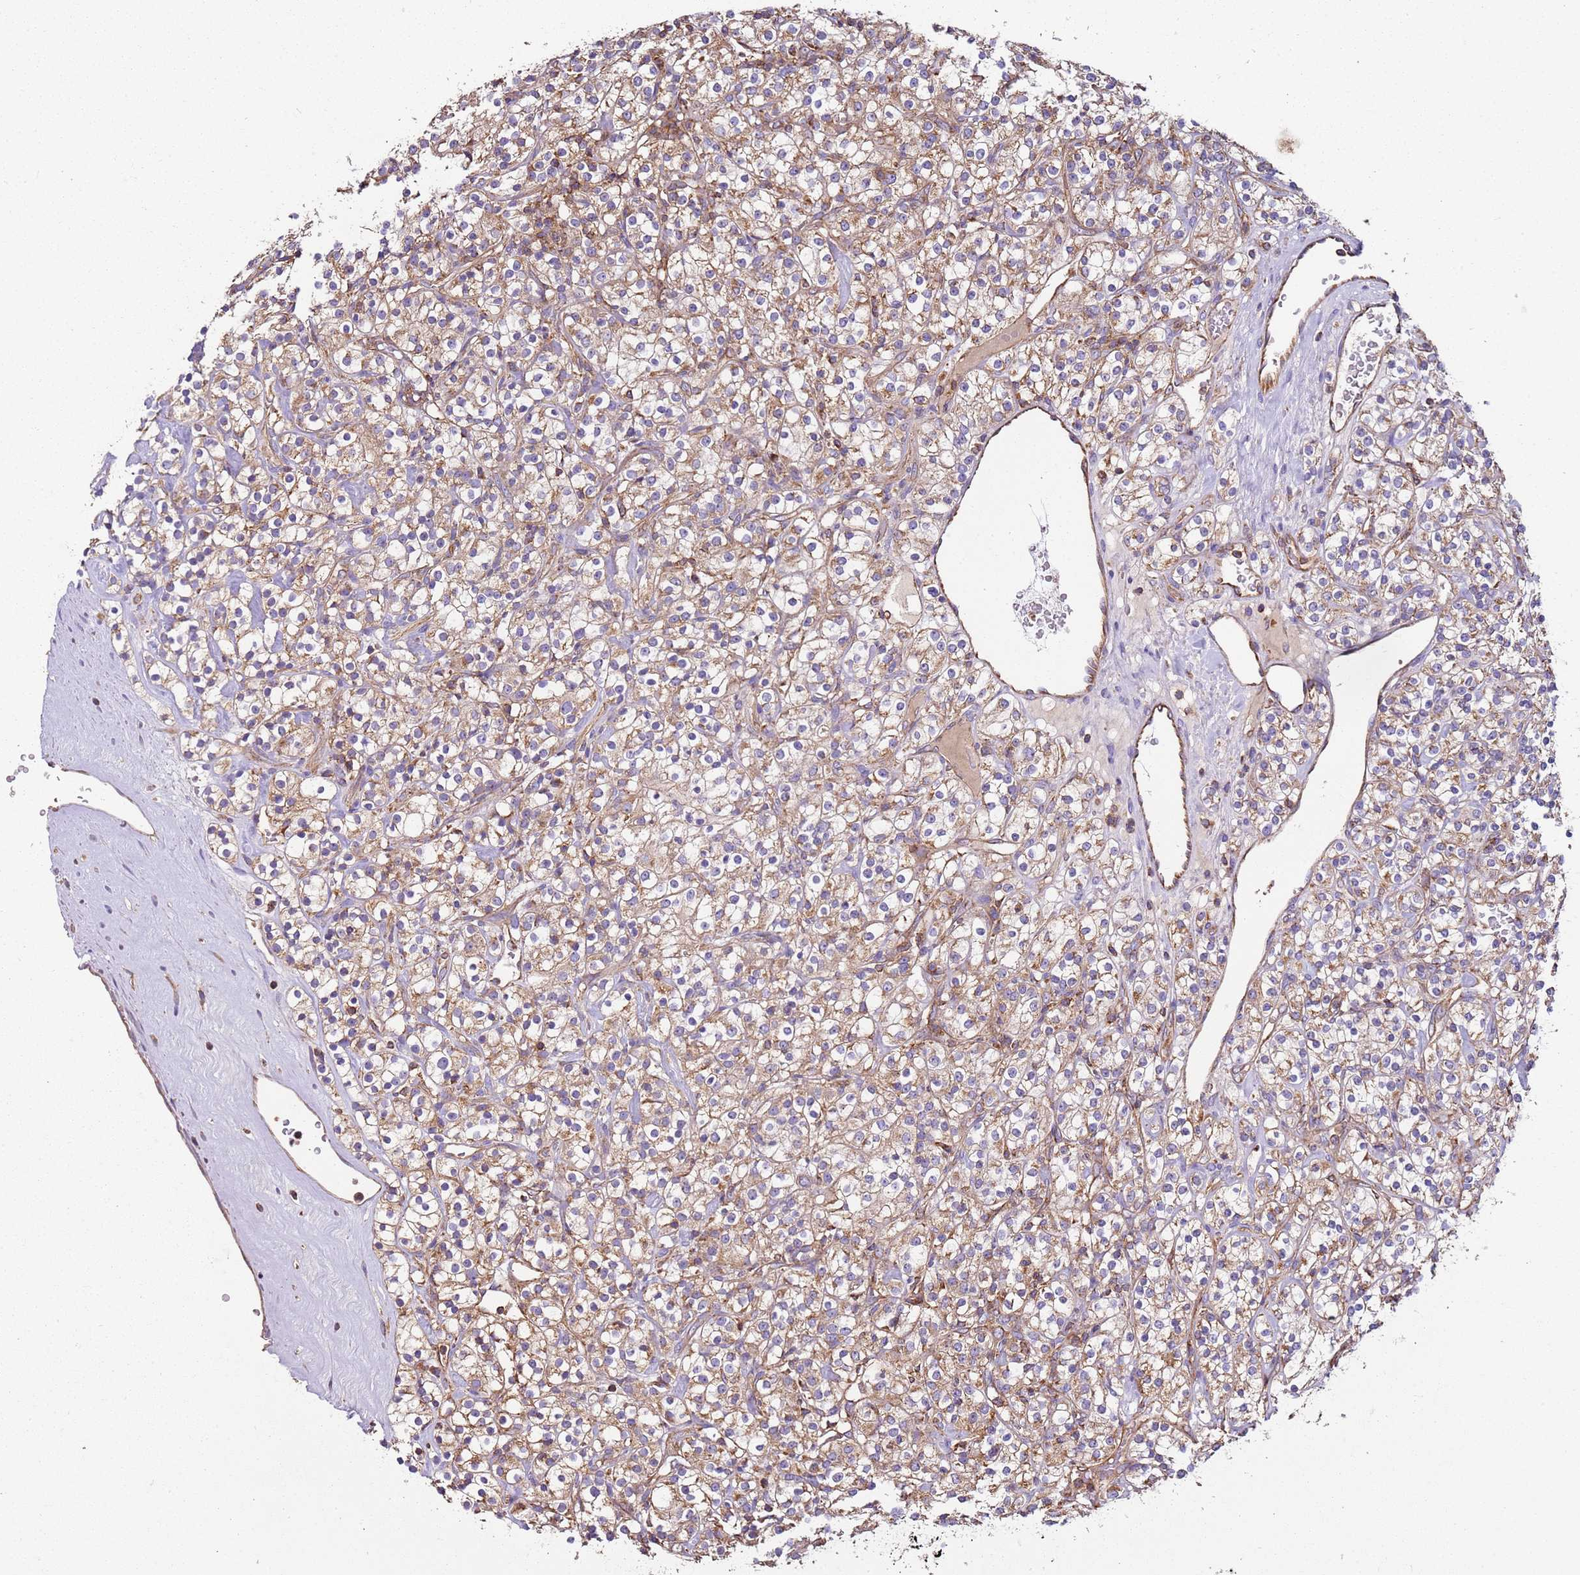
{"staining": {"intensity": "moderate", "quantity": "25%-75%", "location": "cytoplasmic/membranous"}, "tissue": "renal cancer", "cell_type": "Tumor cells", "image_type": "cancer", "snomed": [{"axis": "morphology", "description": "Adenocarcinoma, NOS"}, {"axis": "topography", "description": "Kidney"}], "caption": "An IHC image of tumor tissue is shown. Protein staining in brown shows moderate cytoplasmic/membranous positivity in renal cancer (adenocarcinoma) within tumor cells.", "gene": "RMND5A", "patient": {"sex": "male", "age": 77}}